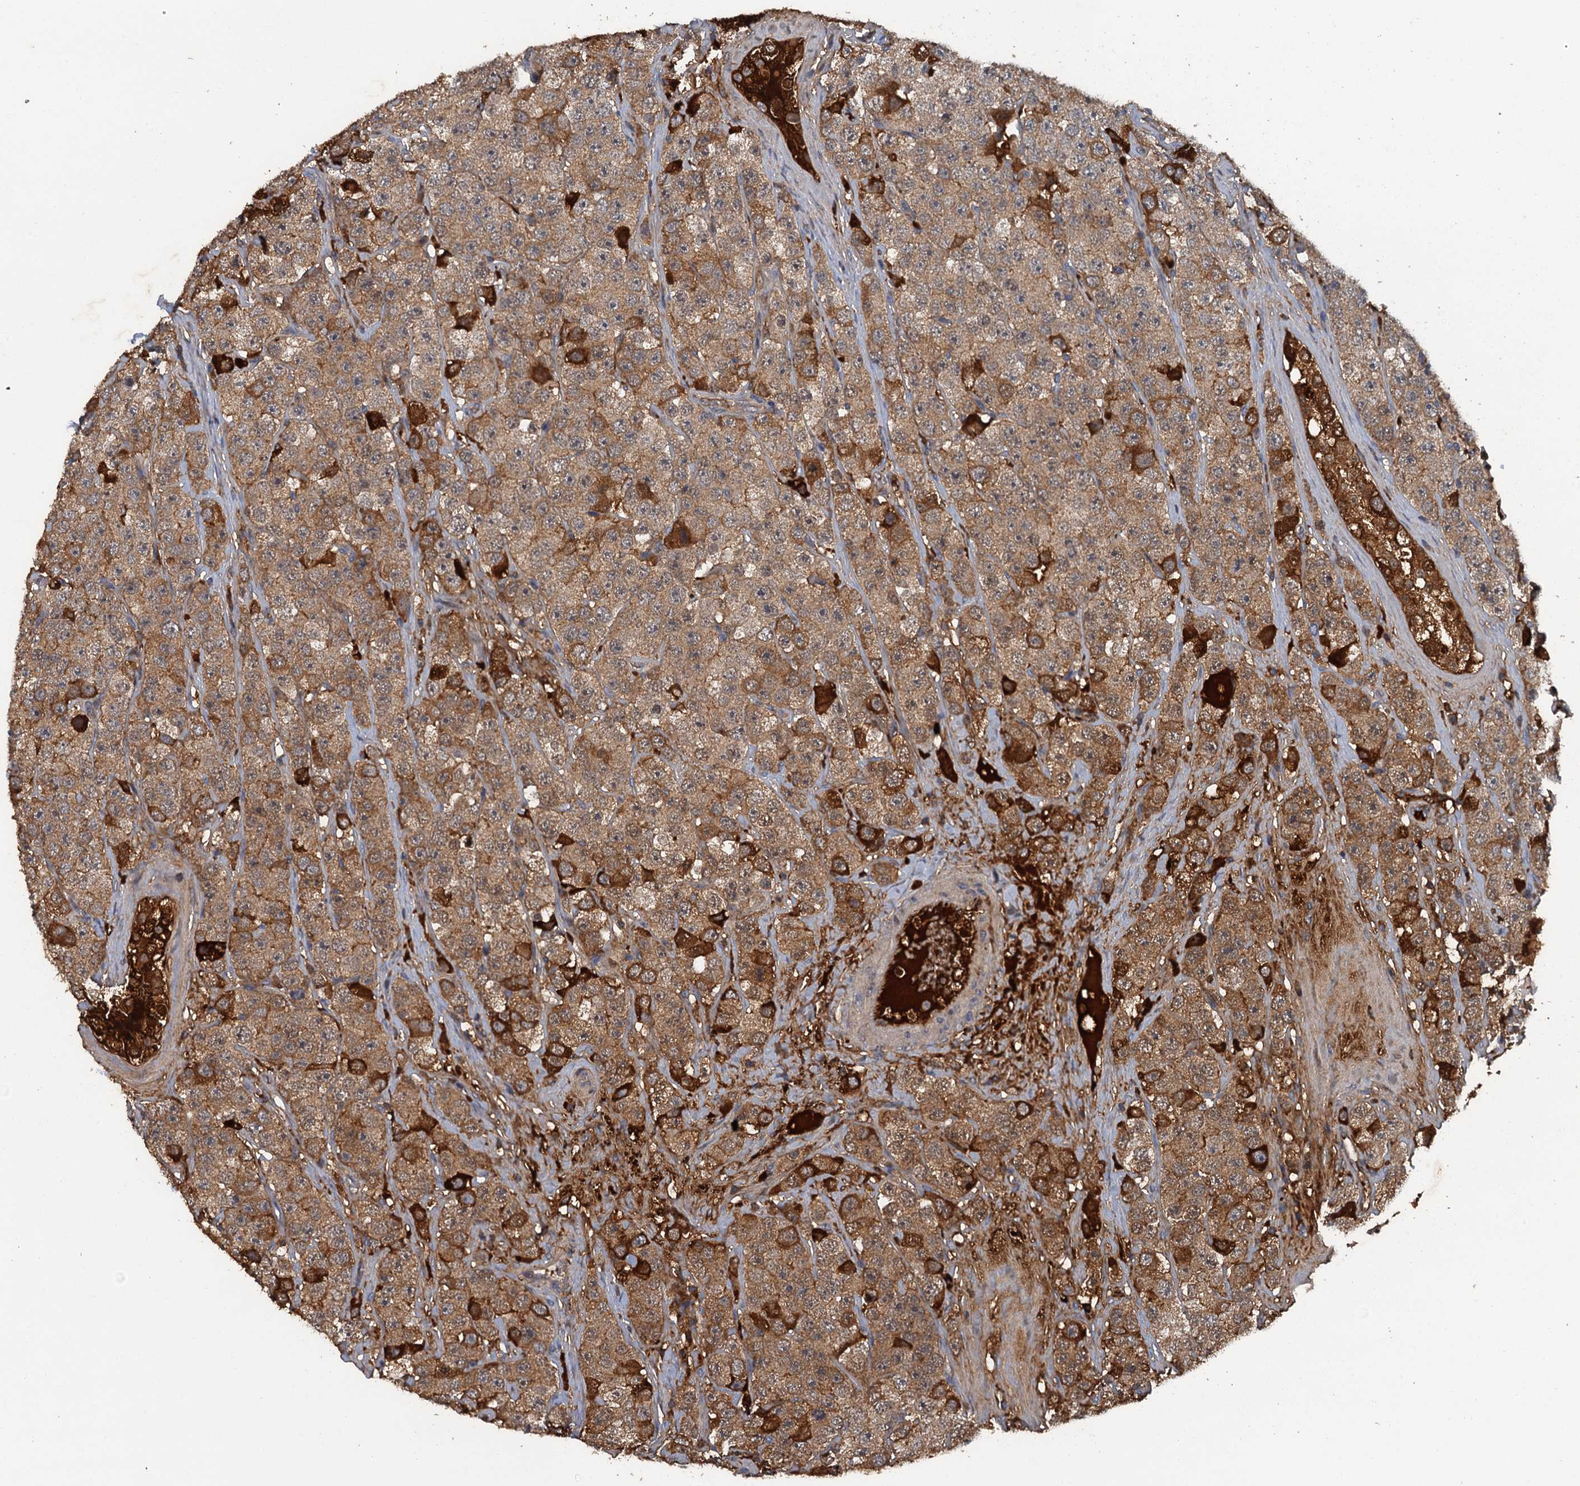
{"staining": {"intensity": "moderate", "quantity": ">75%", "location": "cytoplasmic/membranous"}, "tissue": "testis cancer", "cell_type": "Tumor cells", "image_type": "cancer", "snomed": [{"axis": "morphology", "description": "Seminoma, NOS"}, {"axis": "topography", "description": "Testis"}], "caption": "A photomicrograph of seminoma (testis) stained for a protein shows moderate cytoplasmic/membranous brown staining in tumor cells. (brown staining indicates protein expression, while blue staining denotes nuclei).", "gene": "HAPLN3", "patient": {"sex": "male", "age": 28}}